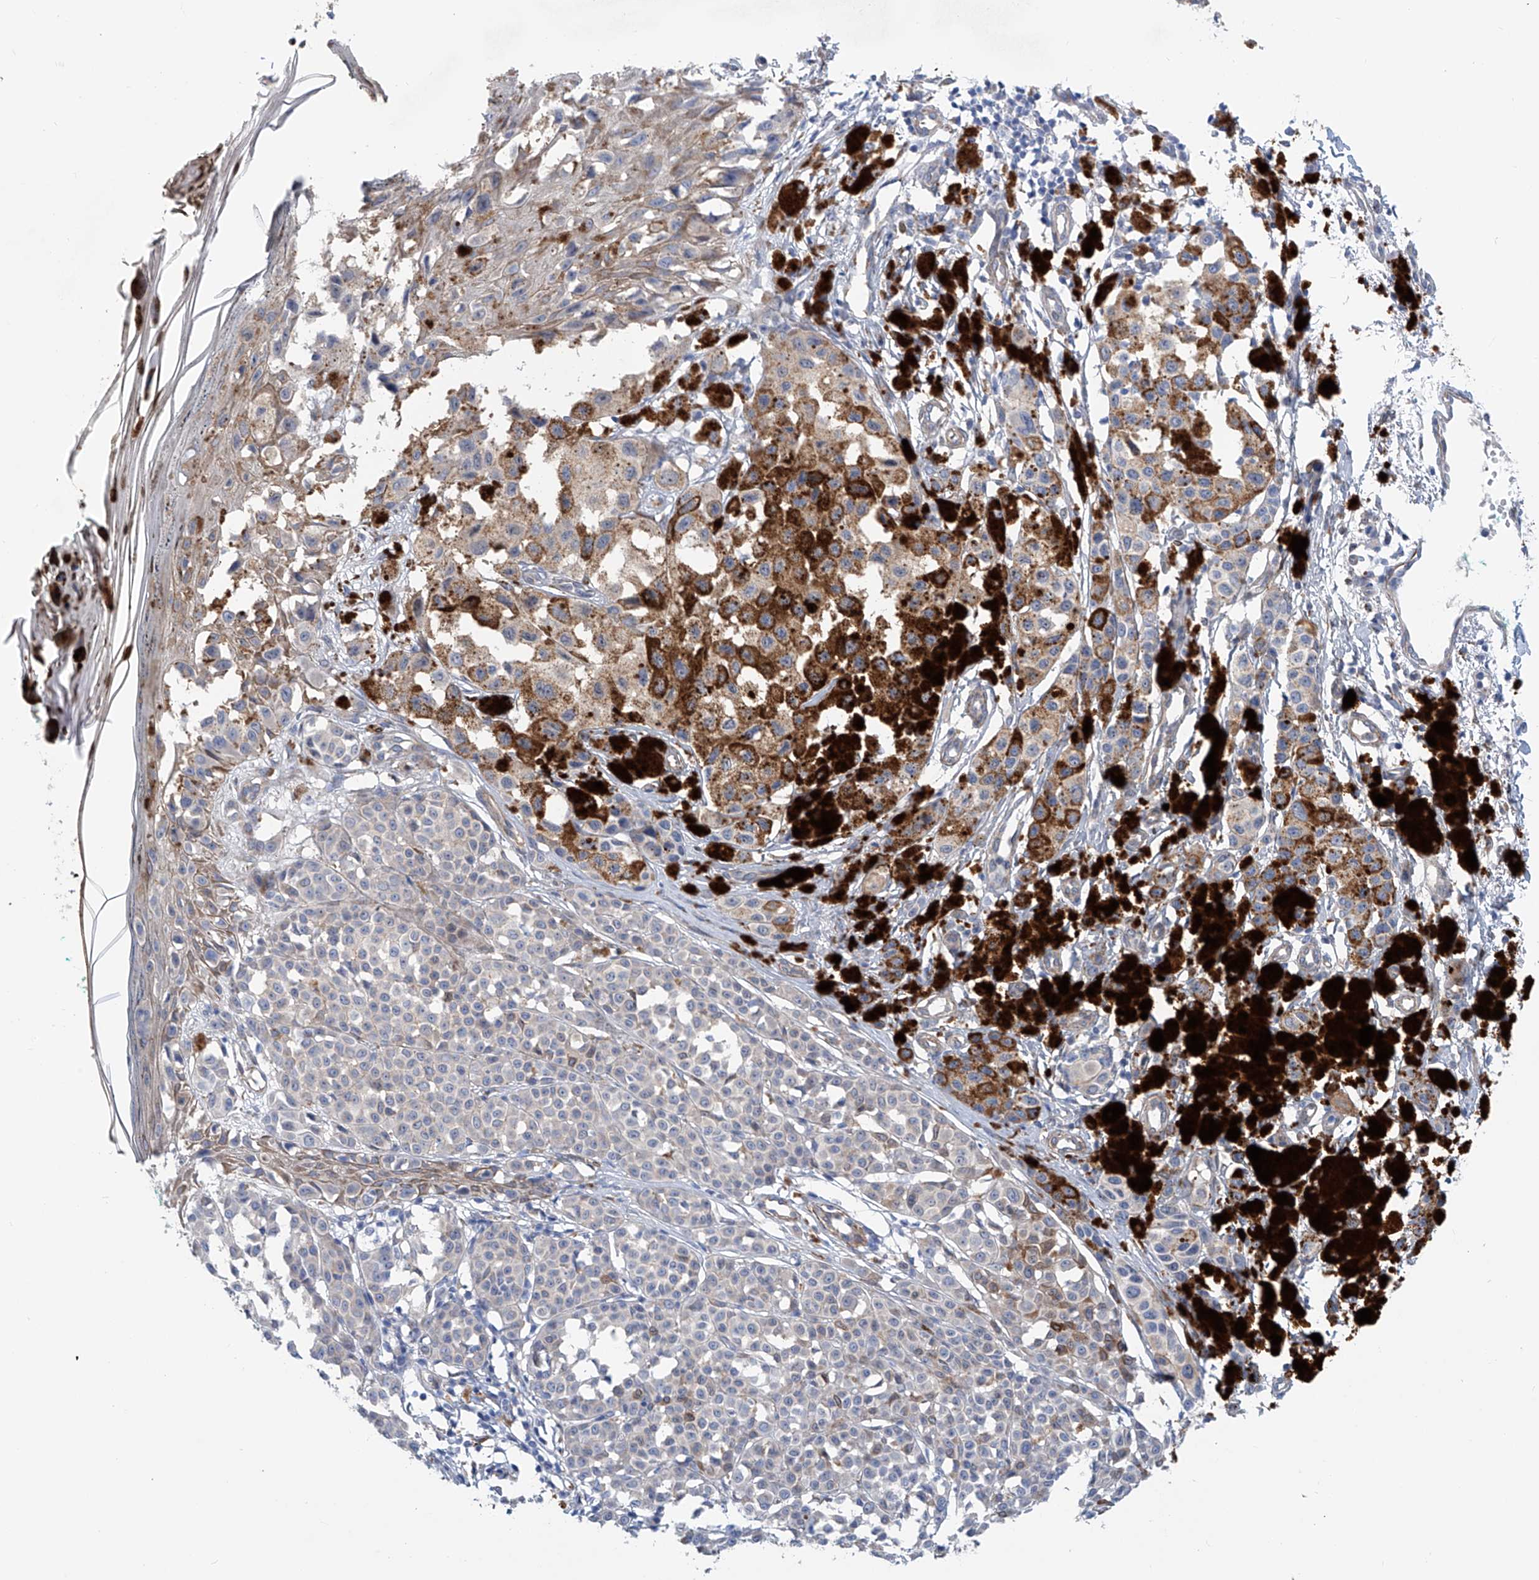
{"staining": {"intensity": "strong", "quantity": "25%-75%", "location": "cytoplasmic/membranous"}, "tissue": "melanoma", "cell_type": "Tumor cells", "image_type": "cancer", "snomed": [{"axis": "morphology", "description": "Malignant melanoma, NOS"}, {"axis": "topography", "description": "Skin of leg"}], "caption": "There is high levels of strong cytoplasmic/membranous staining in tumor cells of malignant melanoma, as demonstrated by immunohistochemical staining (brown color).", "gene": "TNN", "patient": {"sex": "female", "age": 72}}